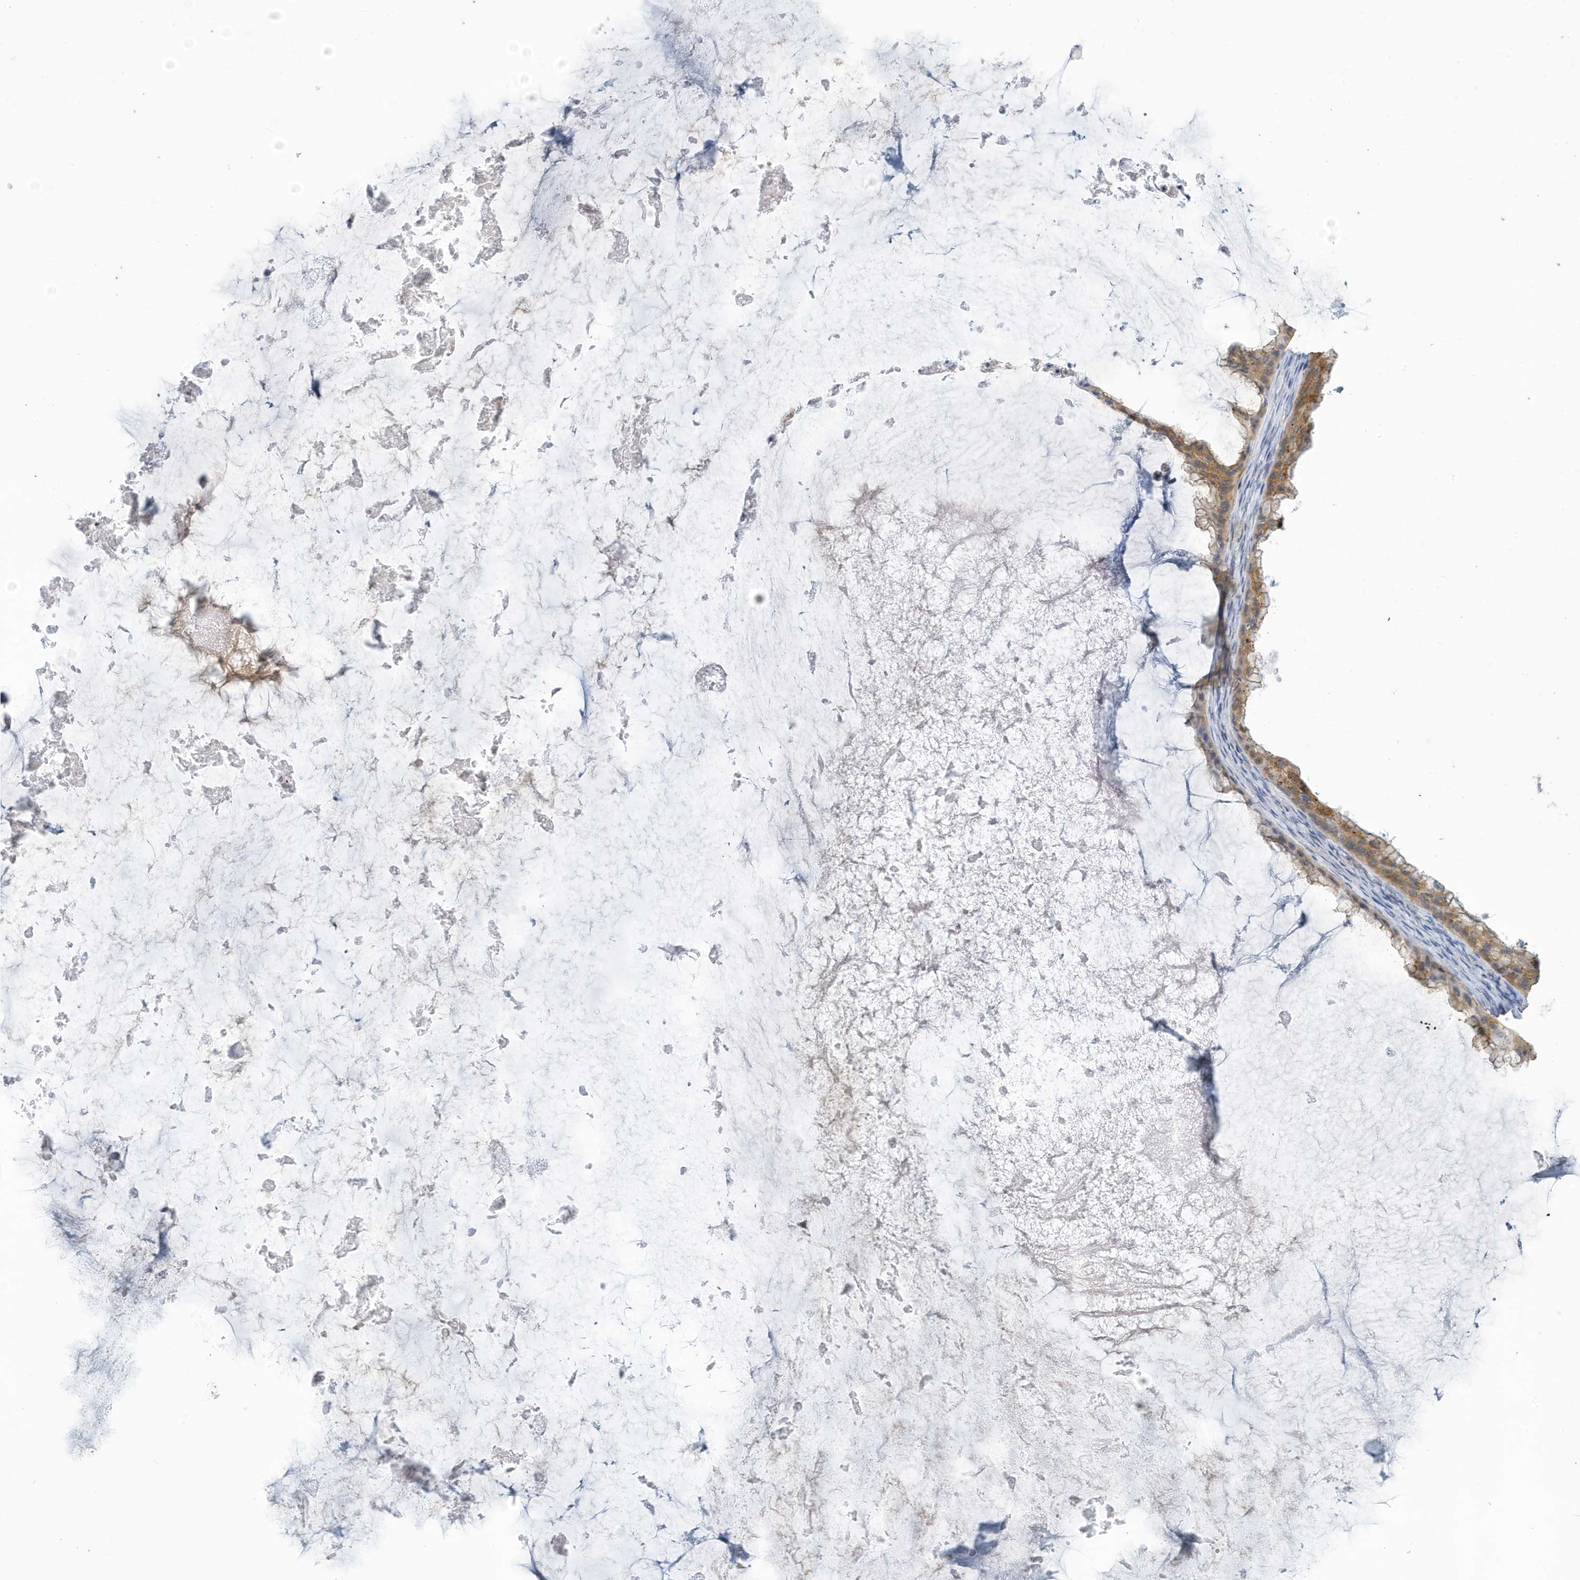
{"staining": {"intensity": "moderate", "quantity": ">75%", "location": "cytoplasmic/membranous"}, "tissue": "ovarian cancer", "cell_type": "Tumor cells", "image_type": "cancer", "snomed": [{"axis": "morphology", "description": "Cystadenocarcinoma, mucinous, NOS"}, {"axis": "topography", "description": "Ovary"}], "caption": "Mucinous cystadenocarcinoma (ovarian) stained for a protein (brown) shows moderate cytoplasmic/membranous positive expression in approximately >75% of tumor cells.", "gene": "VTA1", "patient": {"sex": "female", "age": 61}}